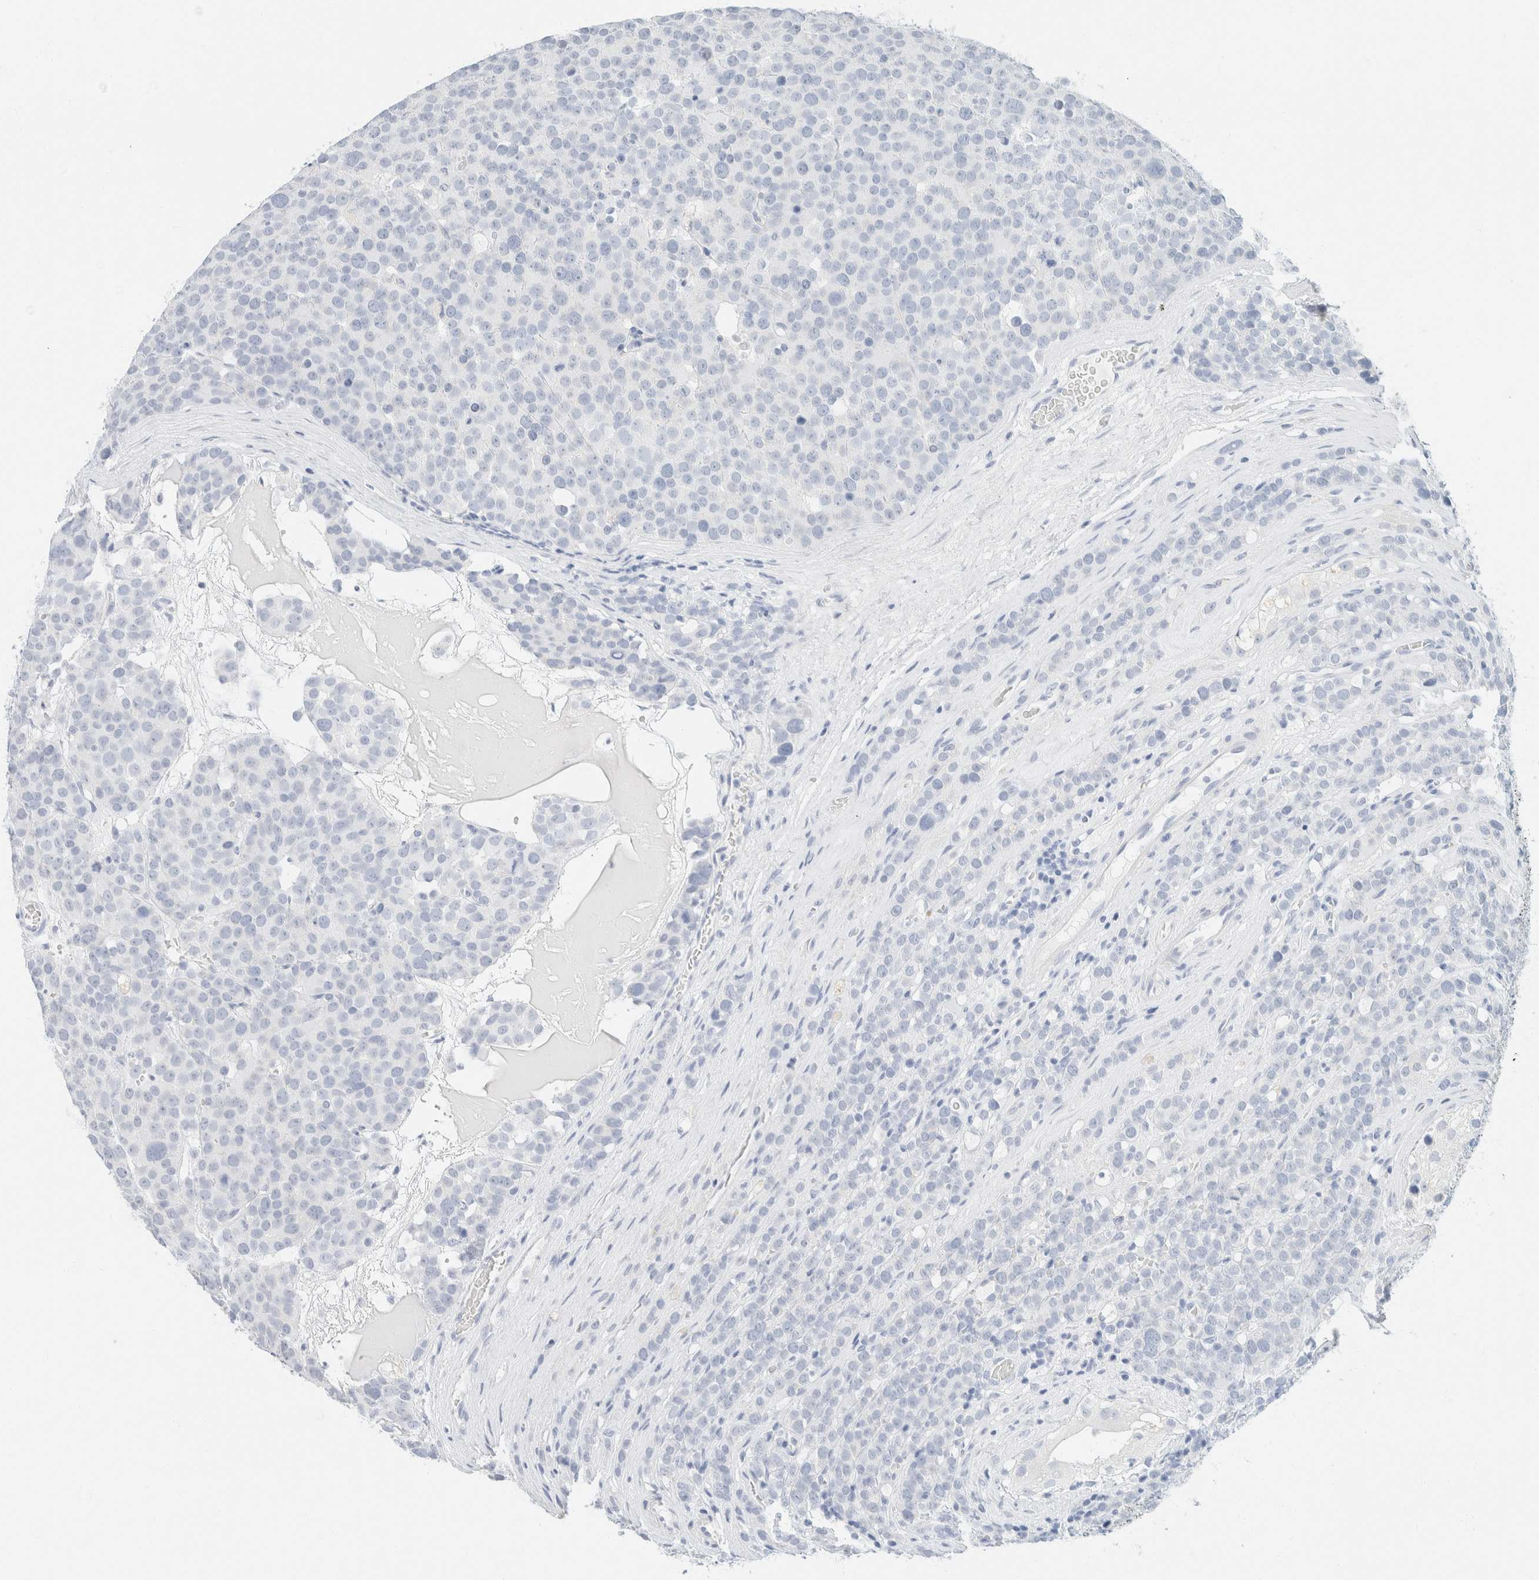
{"staining": {"intensity": "negative", "quantity": "none", "location": "none"}, "tissue": "testis cancer", "cell_type": "Tumor cells", "image_type": "cancer", "snomed": [{"axis": "morphology", "description": "Seminoma, NOS"}, {"axis": "topography", "description": "Testis"}], "caption": "Immunohistochemistry photomicrograph of neoplastic tissue: human testis cancer stained with DAB displays no significant protein expression in tumor cells.", "gene": "KRT20", "patient": {"sex": "male", "age": 71}}